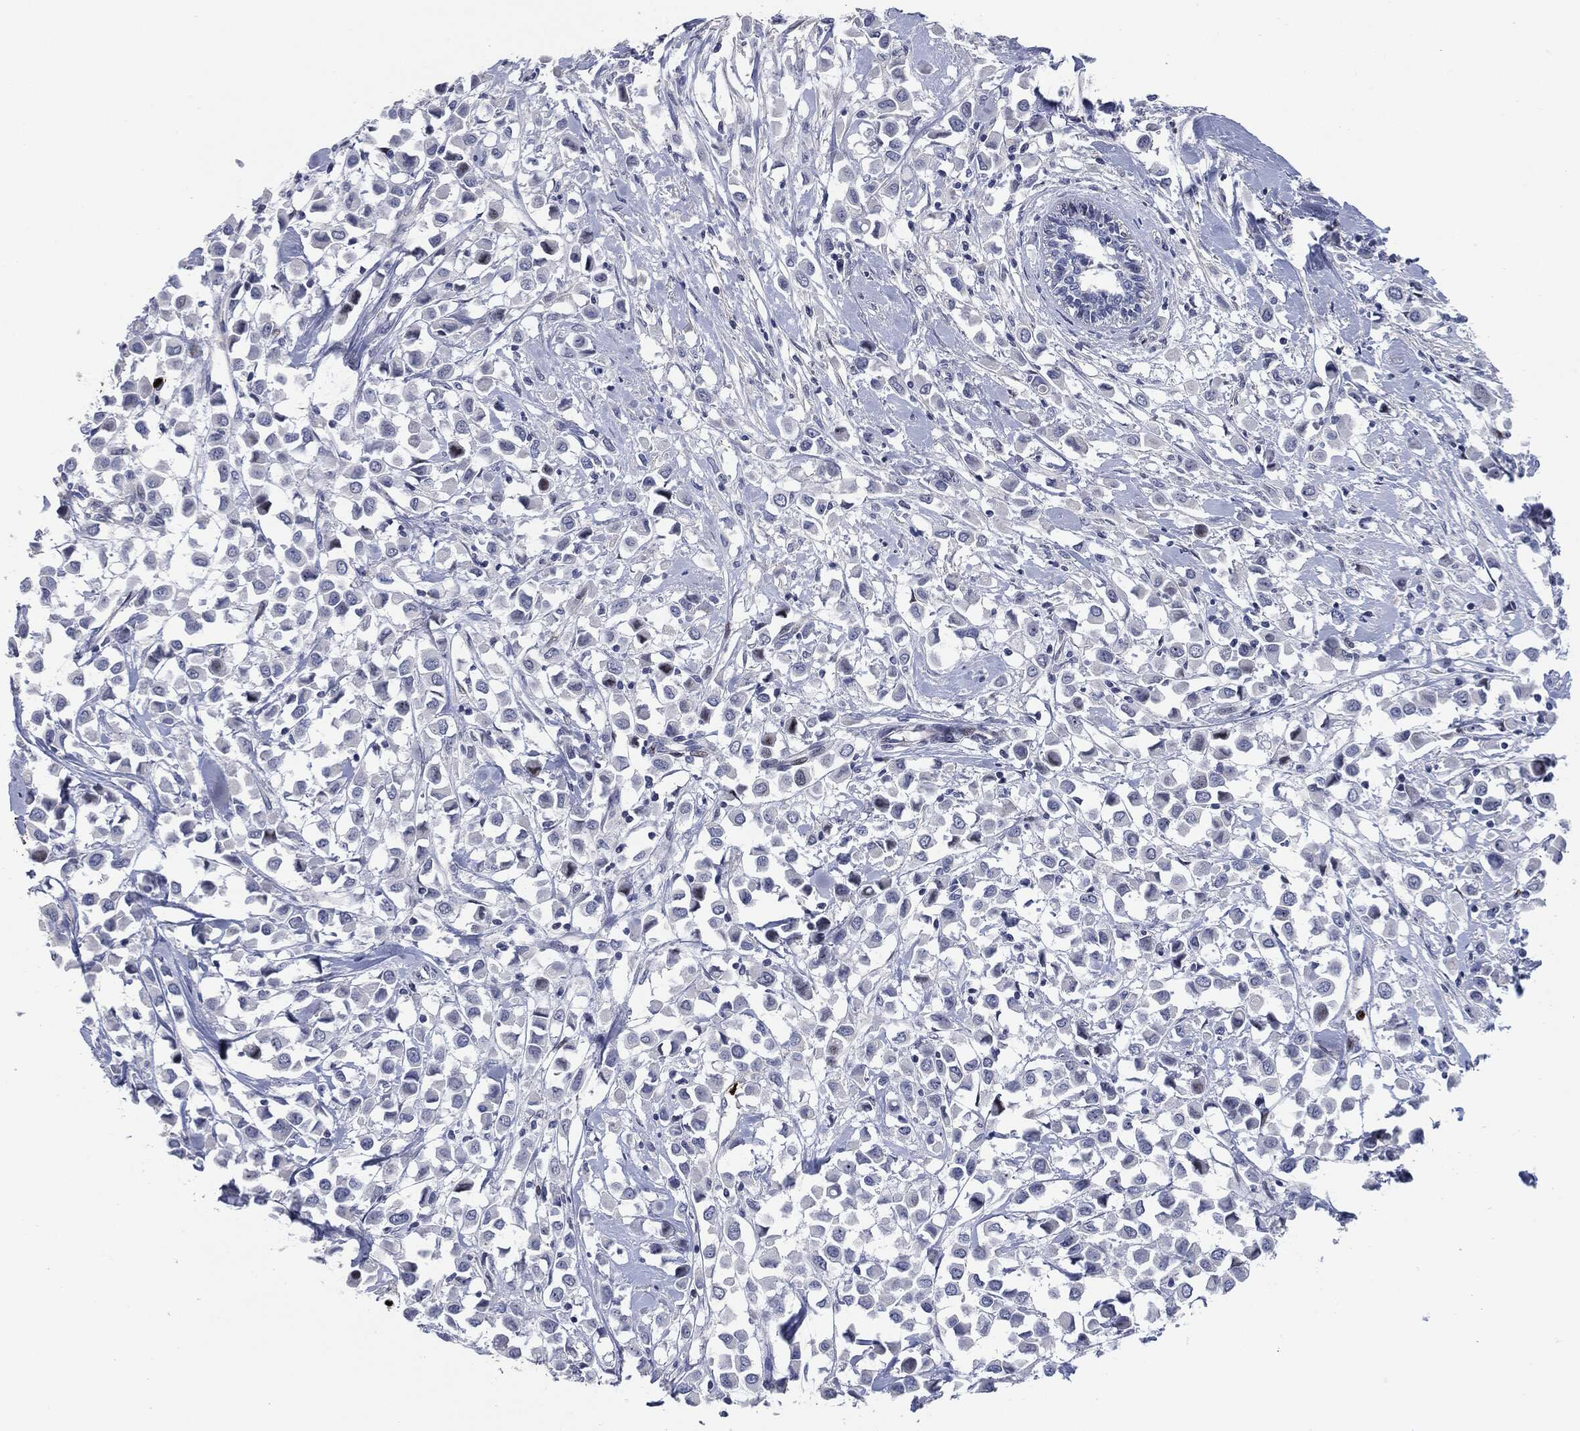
{"staining": {"intensity": "negative", "quantity": "none", "location": "none"}, "tissue": "breast cancer", "cell_type": "Tumor cells", "image_type": "cancer", "snomed": [{"axis": "morphology", "description": "Duct carcinoma"}, {"axis": "topography", "description": "Breast"}], "caption": "Immunohistochemistry micrograph of breast cancer stained for a protein (brown), which shows no positivity in tumor cells.", "gene": "MPO", "patient": {"sex": "female", "age": 61}}